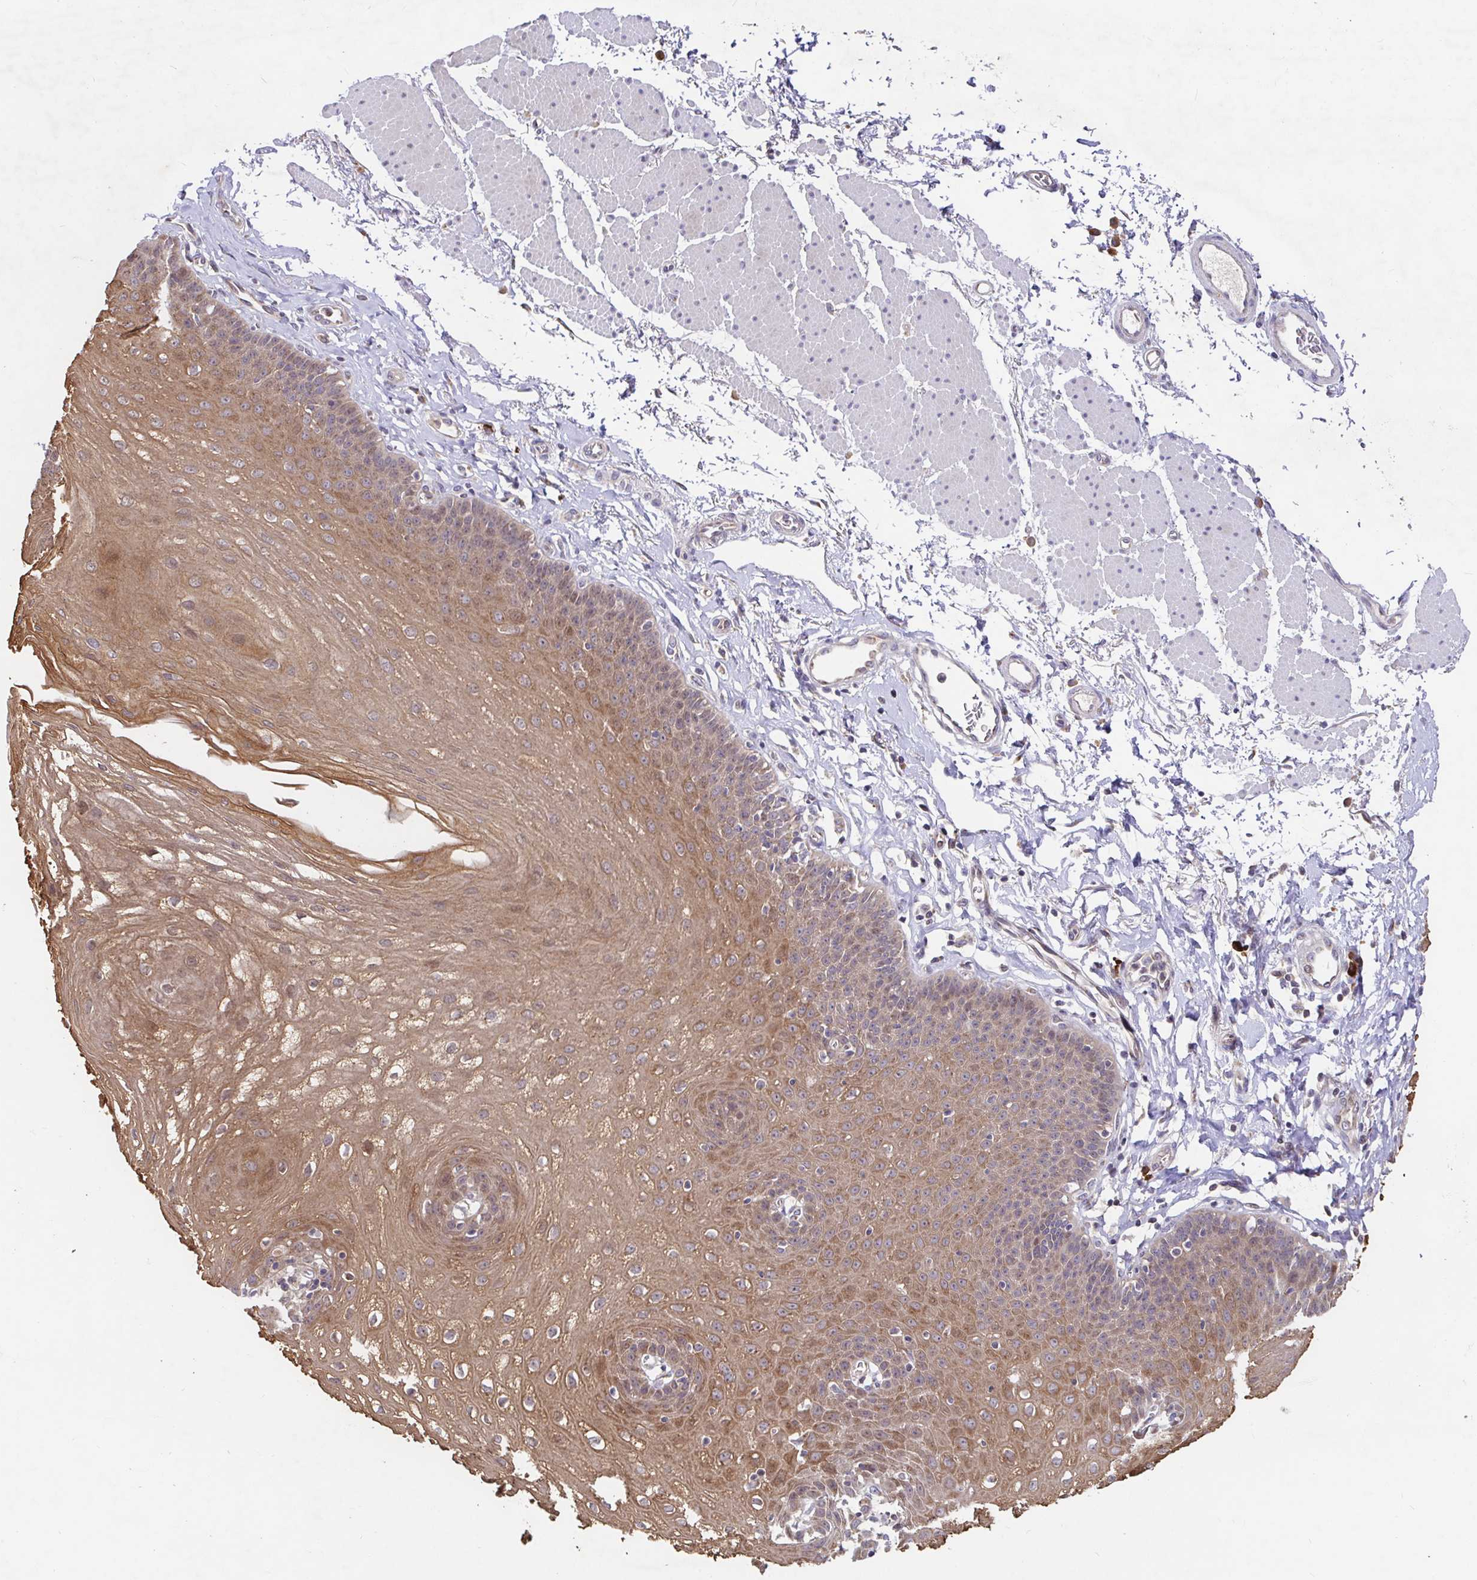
{"staining": {"intensity": "moderate", "quantity": "25%-75%", "location": "cytoplasmic/membranous,nuclear"}, "tissue": "esophagus", "cell_type": "Squamous epithelial cells", "image_type": "normal", "snomed": [{"axis": "morphology", "description": "Normal tissue, NOS"}, {"axis": "topography", "description": "Esophagus"}], "caption": "Benign esophagus demonstrates moderate cytoplasmic/membranous,nuclear staining in about 25%-75% of squamous epithelial cells Nuclei are stained in blue..", "gene": "ELP1", "patient": {"sex": "female", "age": 81}}